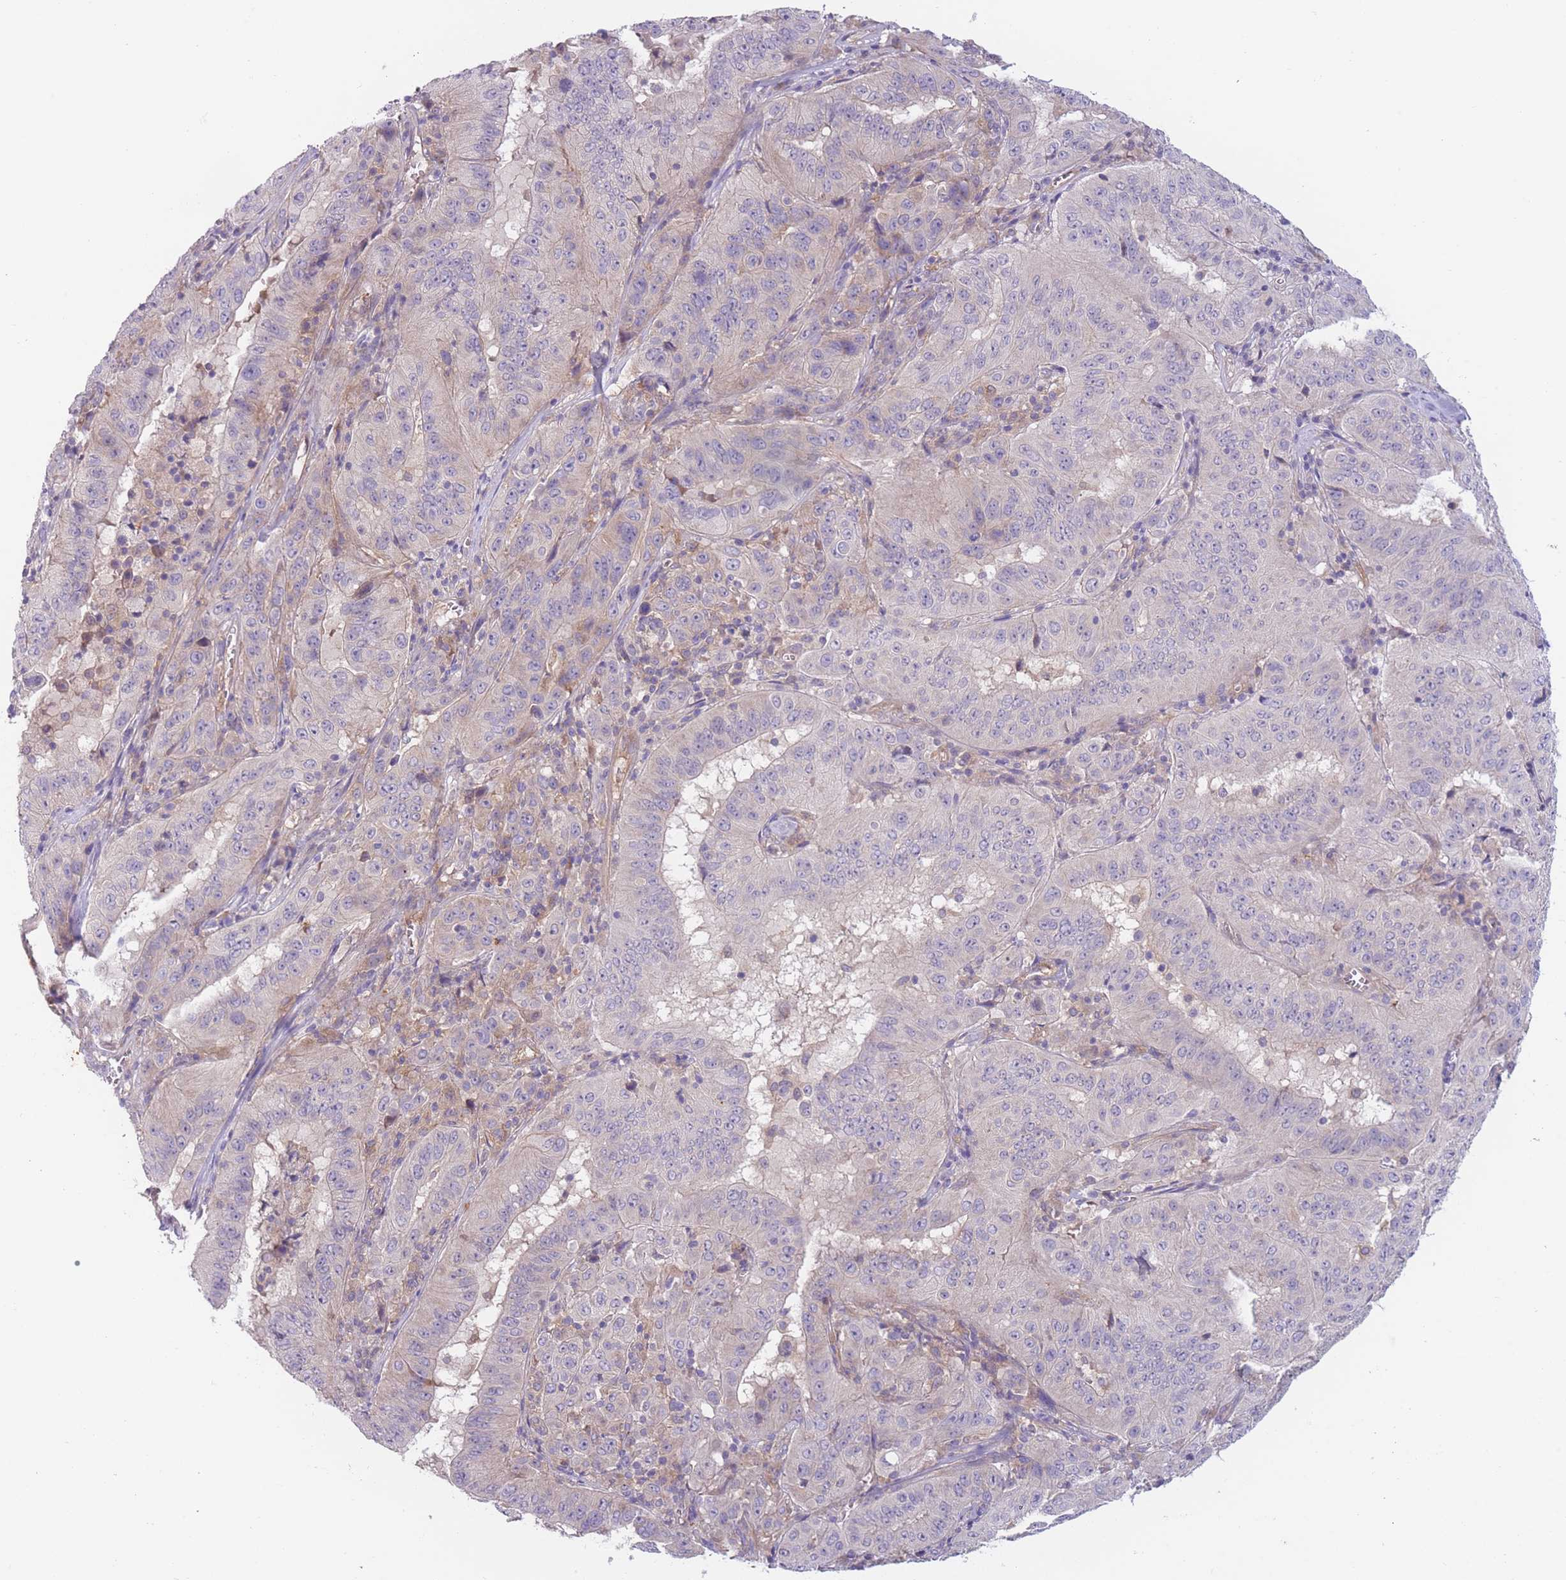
{"staining": {"intensity": "negative", "quantity": "none", "location": "none"}, "tissue": "pancreatic cancer", "cell_type": "Tumor cells", "image_type": "cancer", "snomed": [{"axis": "morphology", "description": "Adenocarcinoma, NOS"}, {"axis": "topography", "description": "Pancreas"}], "caption": "Tumor cells are negative for protein expression in human adenocarcinoma (pancreatic).", "gene": "WDR93", "patient": {"sex": "male", "age": 63}}